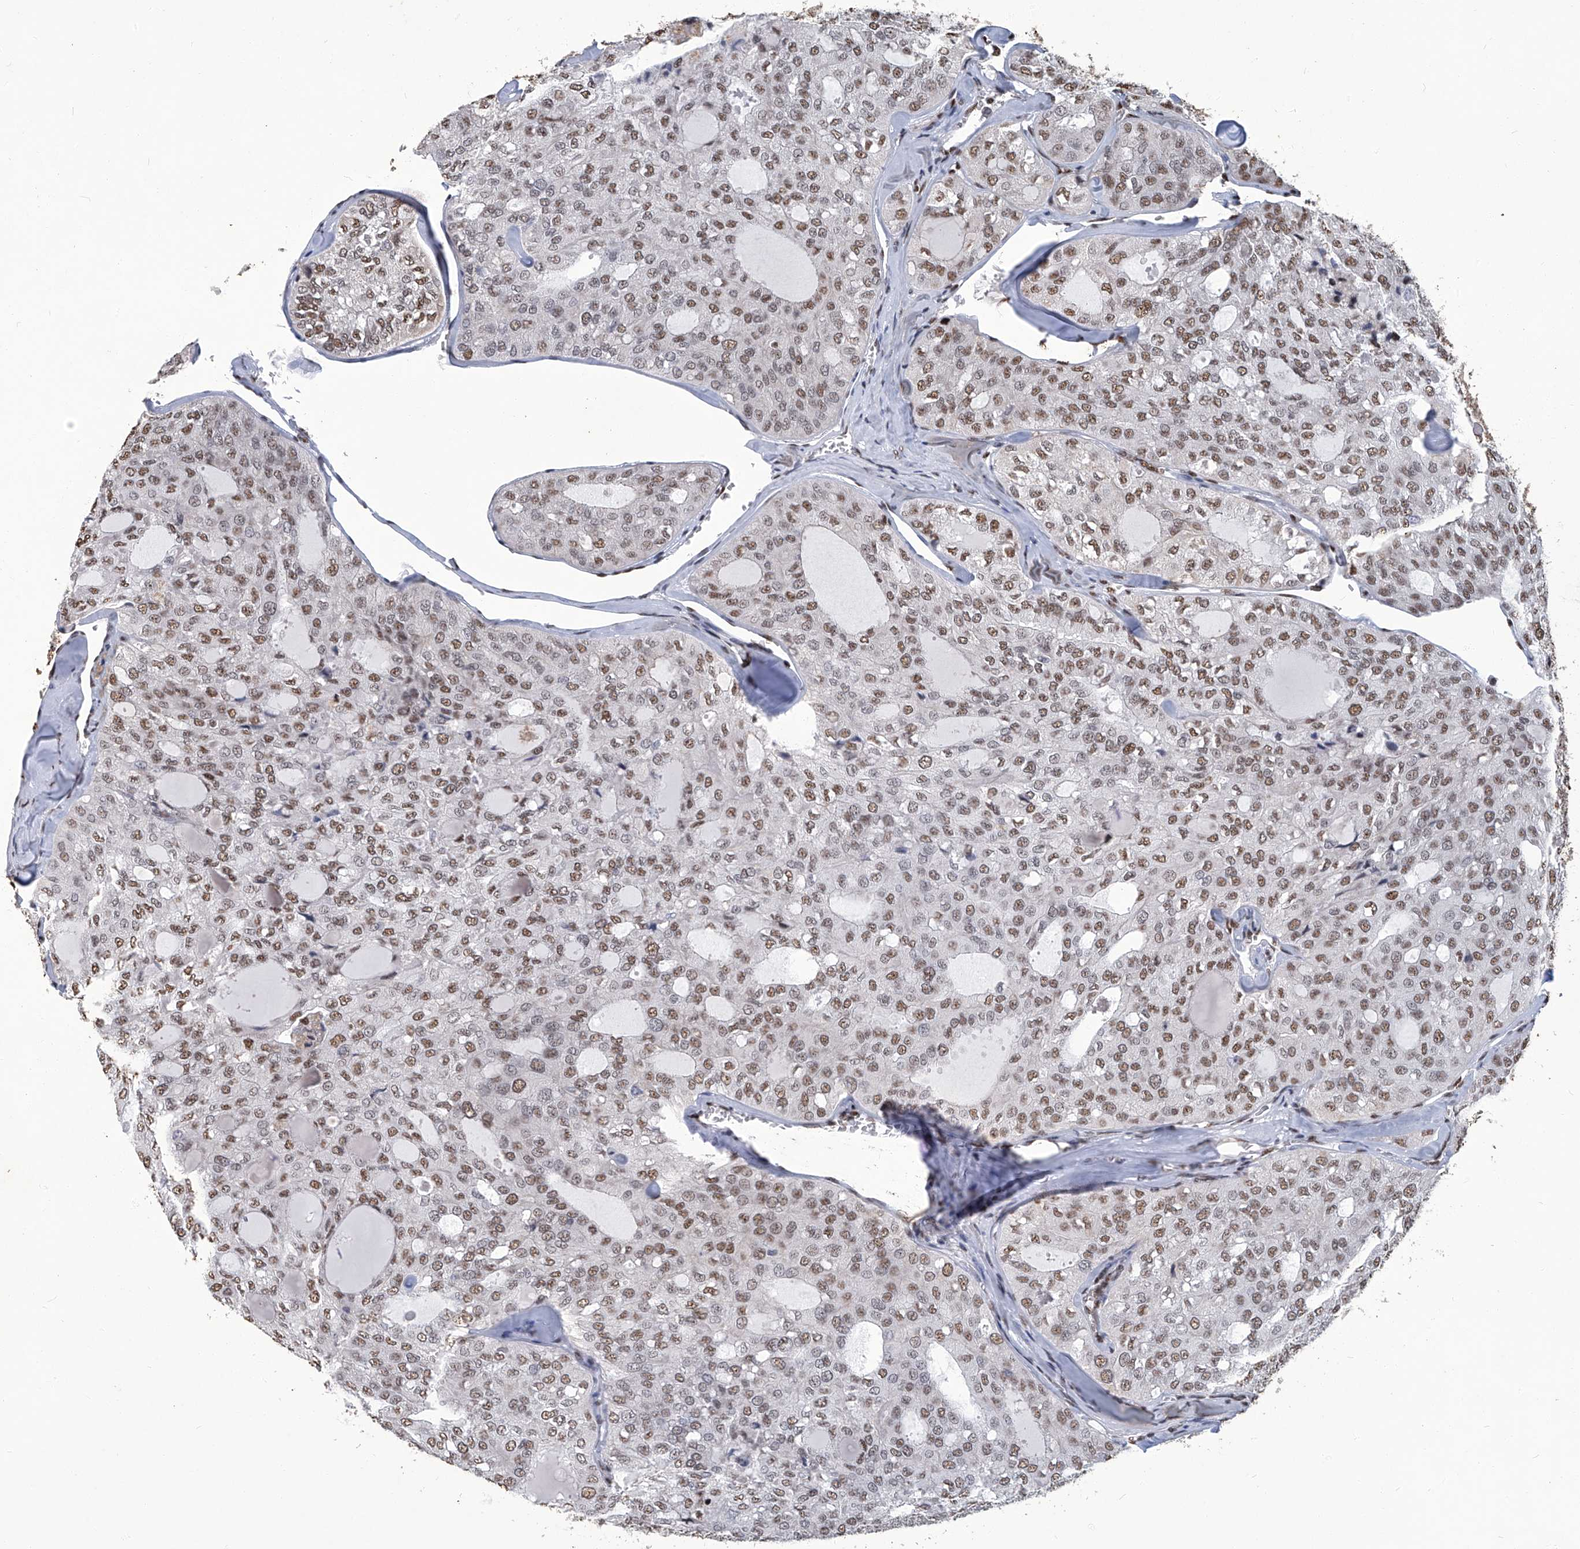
{"staining": {"intensity": "moderate", "quantity": ">75%", "location": "nuclear"}, "tissue": "thyroid cancer", "cell_type": "Tumor cells", "image_type": "cancer", "snomed": [{"axis": "morphology", "description": "Follicular adenoma carcinoma, NOS"}, {"axis": "topography", "description": "Thyroid gland"}], "caption": "The photomicrograph displays immunohistochemical staining of thyroid cancer. There is moderate nuclear staining is appreciated in approximately >75% of tumor cells.", "gene": "HBP1", "patient": {"sex": "male", "age": 75}}